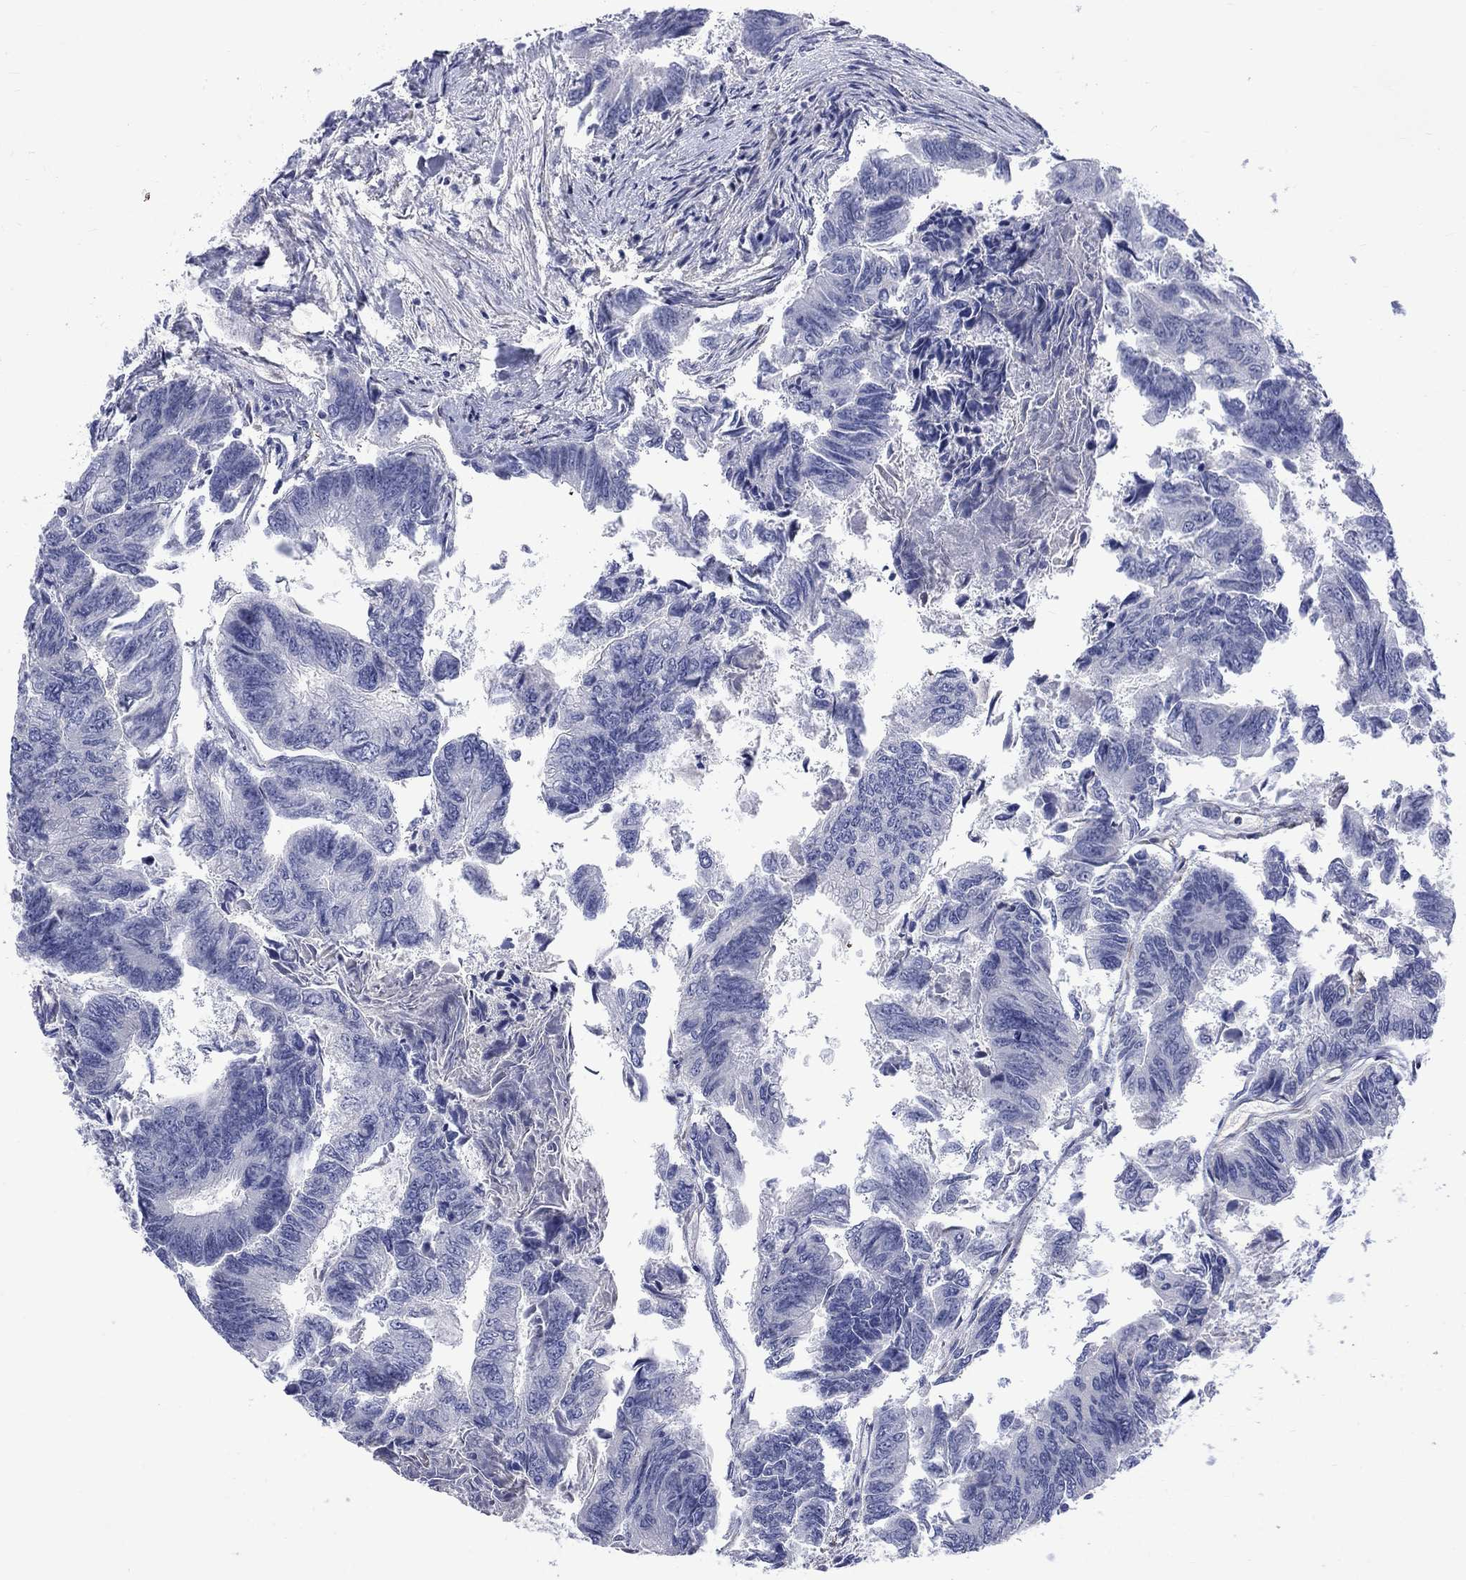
{"staining": {"intensity": "negative", "quantity": "none", "location": "none"}, "tissue": "colorectal cancer", "cell_type": "Tumor cells", "image_type": "cancer", "snomed": [{"axis": "morphology", "description": "Adenocarcinoma, NOS"}, {"axis": "topography", "description": "Colon"}], "caption": "A micrograph of human colorectal adenocarcinoma is negative for staining in tumor cells.", "gene": "CAMKK2", "patient": {"sex": "female", "age": 65}}